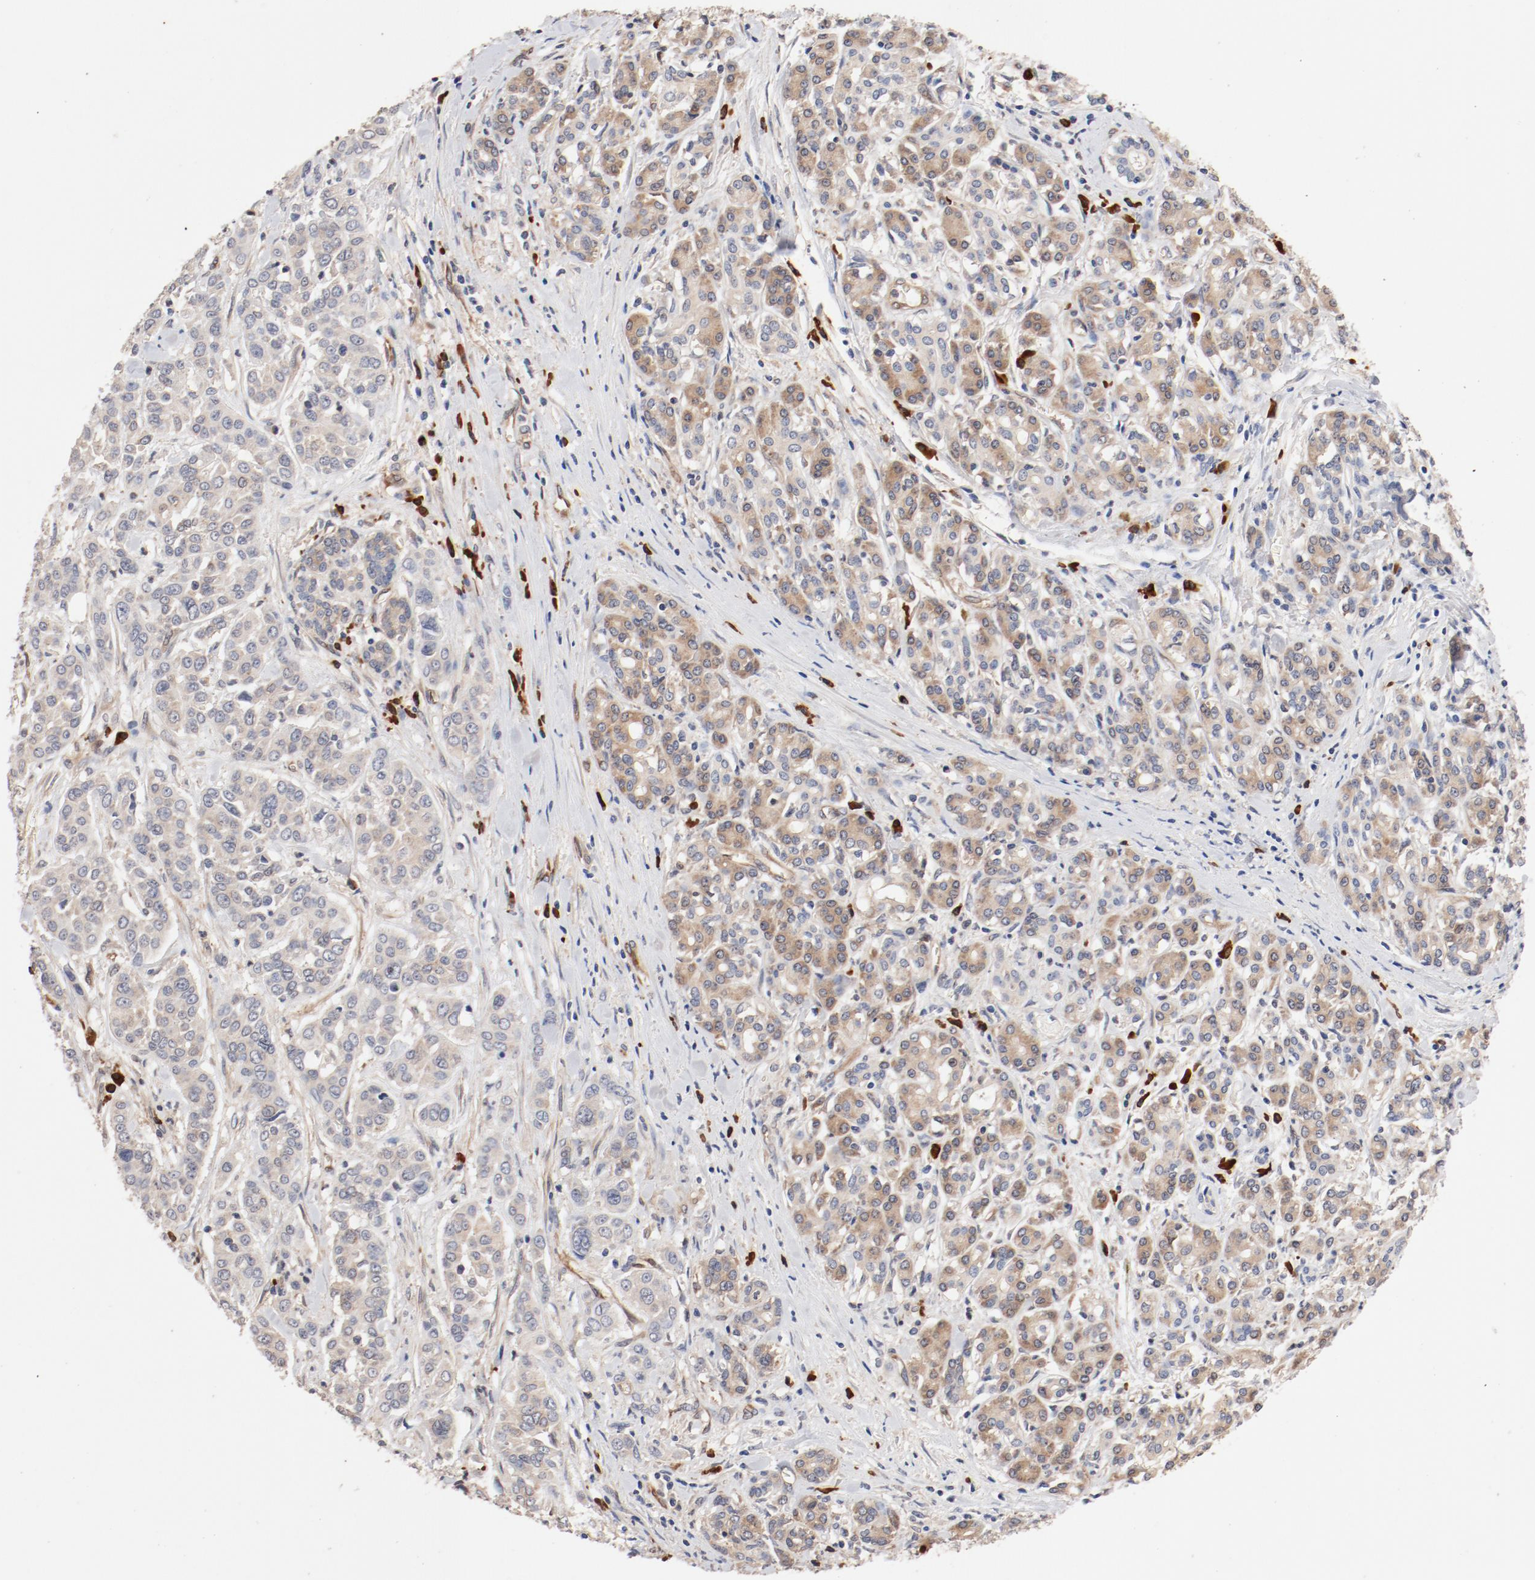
{"staining": {"intensity": "weak", "quantity": "25%-75%", "location": "cytoplasmic/membranous"}, "tissue": "pancreatic cancer", "cell_type": "Tumor cells", "image_type": "cancer", "snomed": [{"axis": "morphology", "description": "Adenocarcinoma, NOS"}, {"axis": "topography", "description": "Pancreas"}], "caption": "Immunohistochemistry (IHC) micrograph of neoplastic tissue: pancreatic adenocarcinoma stained using immunohistochemistry (IHC) exhibits low levels of weak protein expression localized specifically in the cytoplasmic/membranous of tumor cells, appearing as a cytoplasmic/membranous brown color.", "gene": "UBE2J1", "patient": {"sex": "female", "age": 52}}